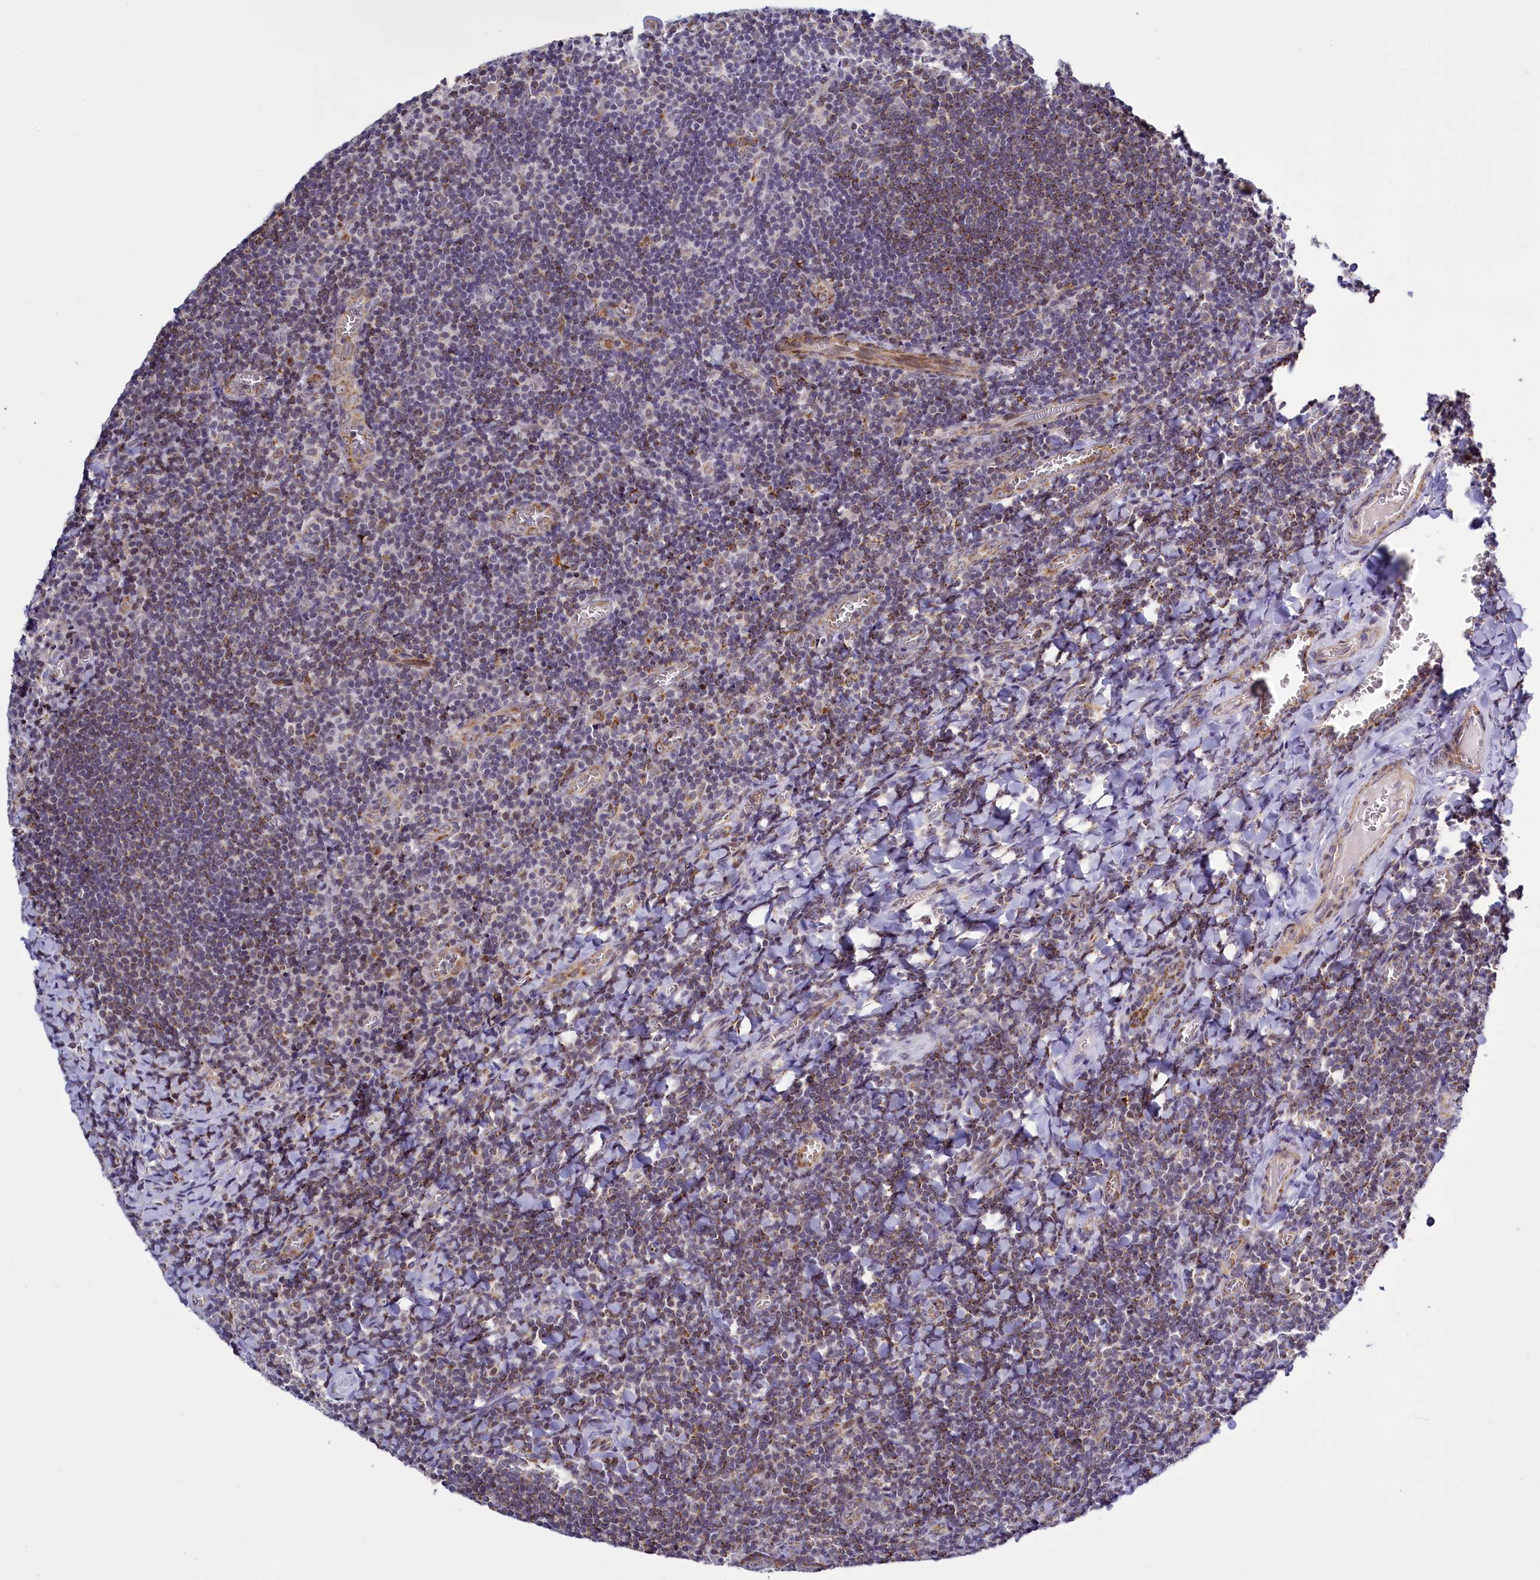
{"staining": {"intensity": "negative", "quantity": "none", "location": "none"}, "tissue": "tonsil", "cell_type": "Germinal center cells", "image_type": "normal", "snomed": [{"axis": "morphology", "description": "Normal tissue, NOS"}, {"axis": "topography", "description": "Tonsil"}], "caption": "High power microscopy histopathology image of an IHC histopathology image of benign tonsil, revealing no significant expression in germinal center cells. (DAB (3,3'-diaminobenzidine) IHC, high magnification).", "gene": "DYNC2H1", "patient": {"sex": "male", "age": 27}}